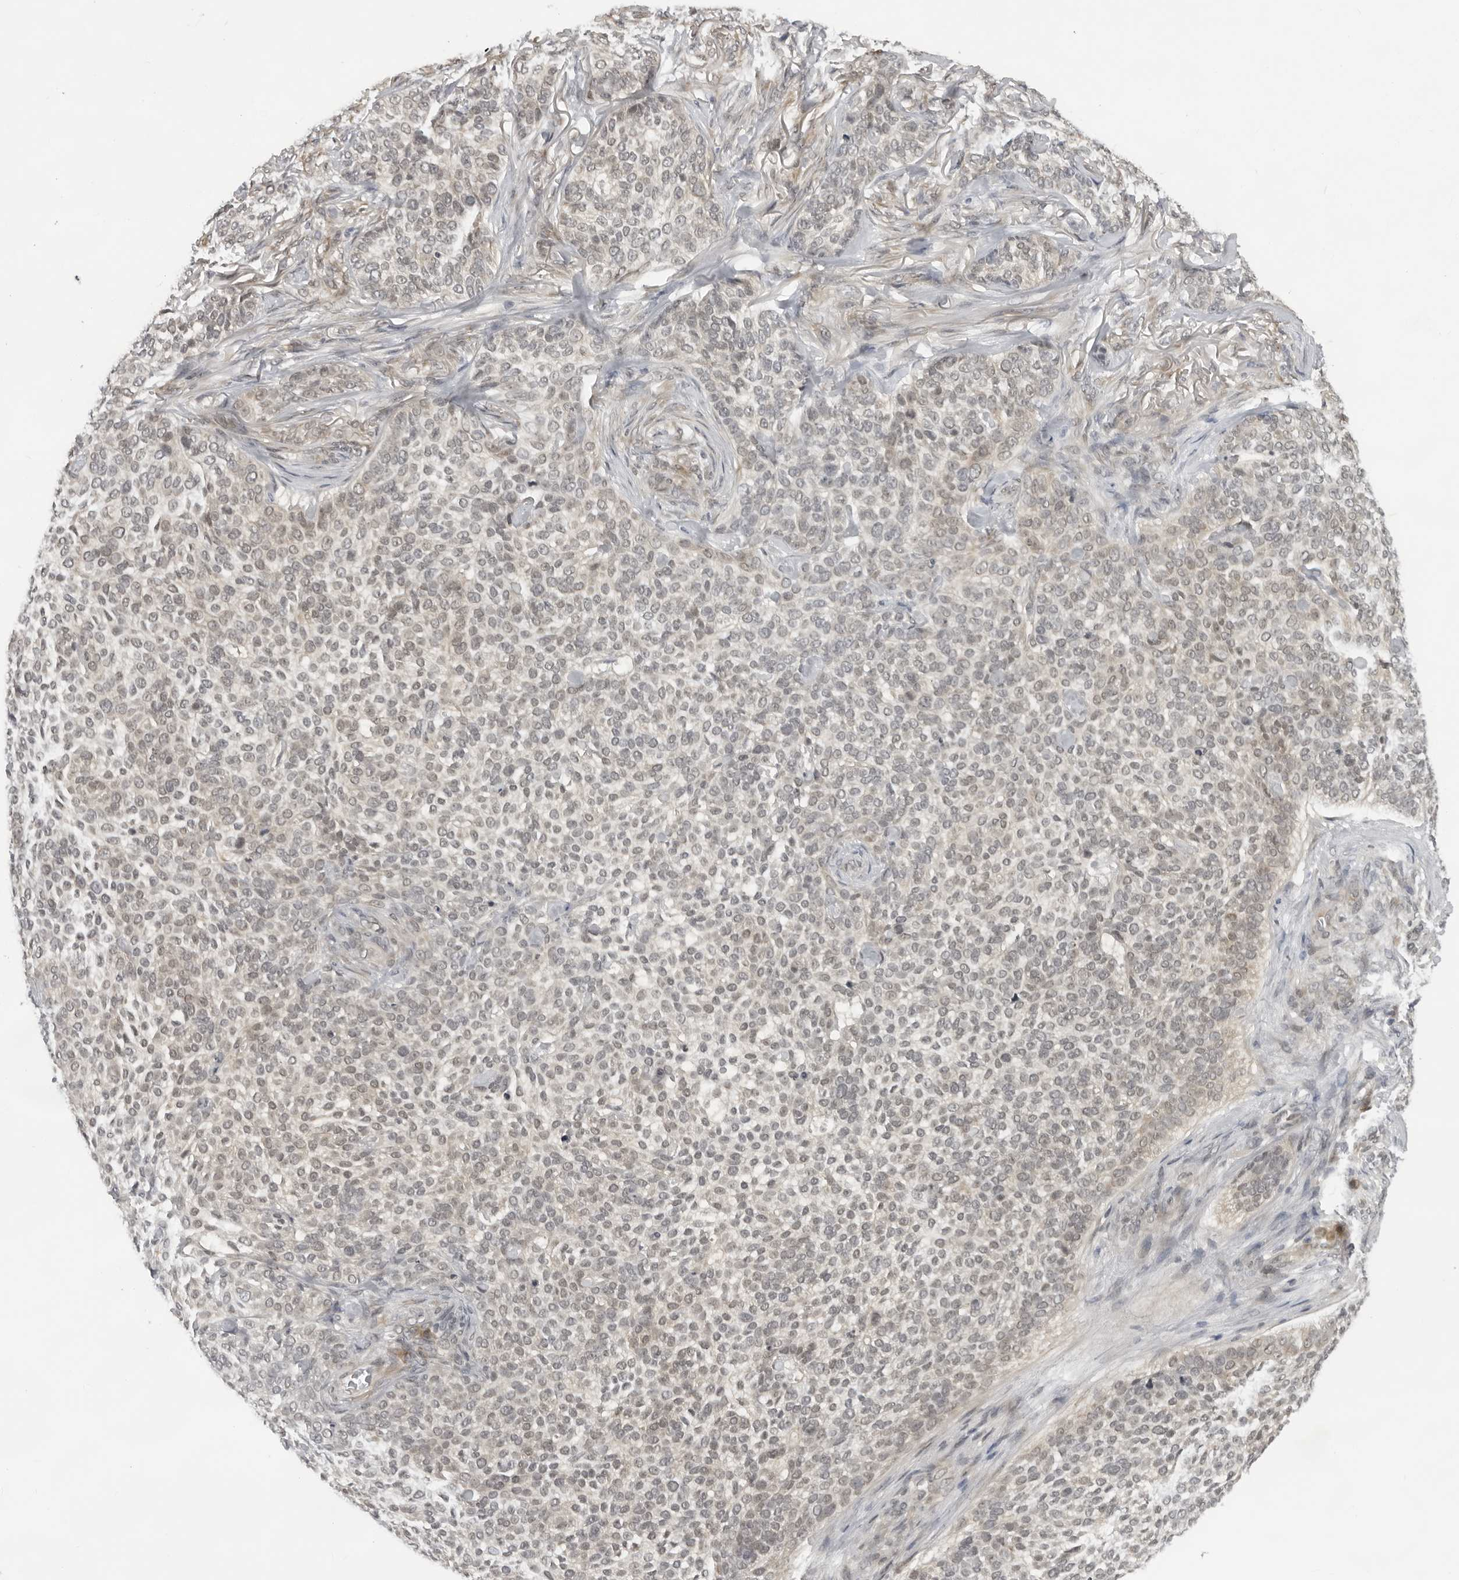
{"staining": {"intensity": "negative", "quantity": "none", "location": "none"}, "tissue": "skin cancer", "cell_type": "Tumor cells", "image_type": "cancer", "snomed": [{"axis": "morphology", "description": "Basal cell carcinoma"}, {"axis": "topography", "description": "Skin"}], "caption": "High power microscopy photomicrograph of an immunohistochemistry image of basal cell carcinoma (skin), revealing no significant positivity in tumor cells.", "gene": "CASP7", "patient": {"sex": "female", "age": 64}}